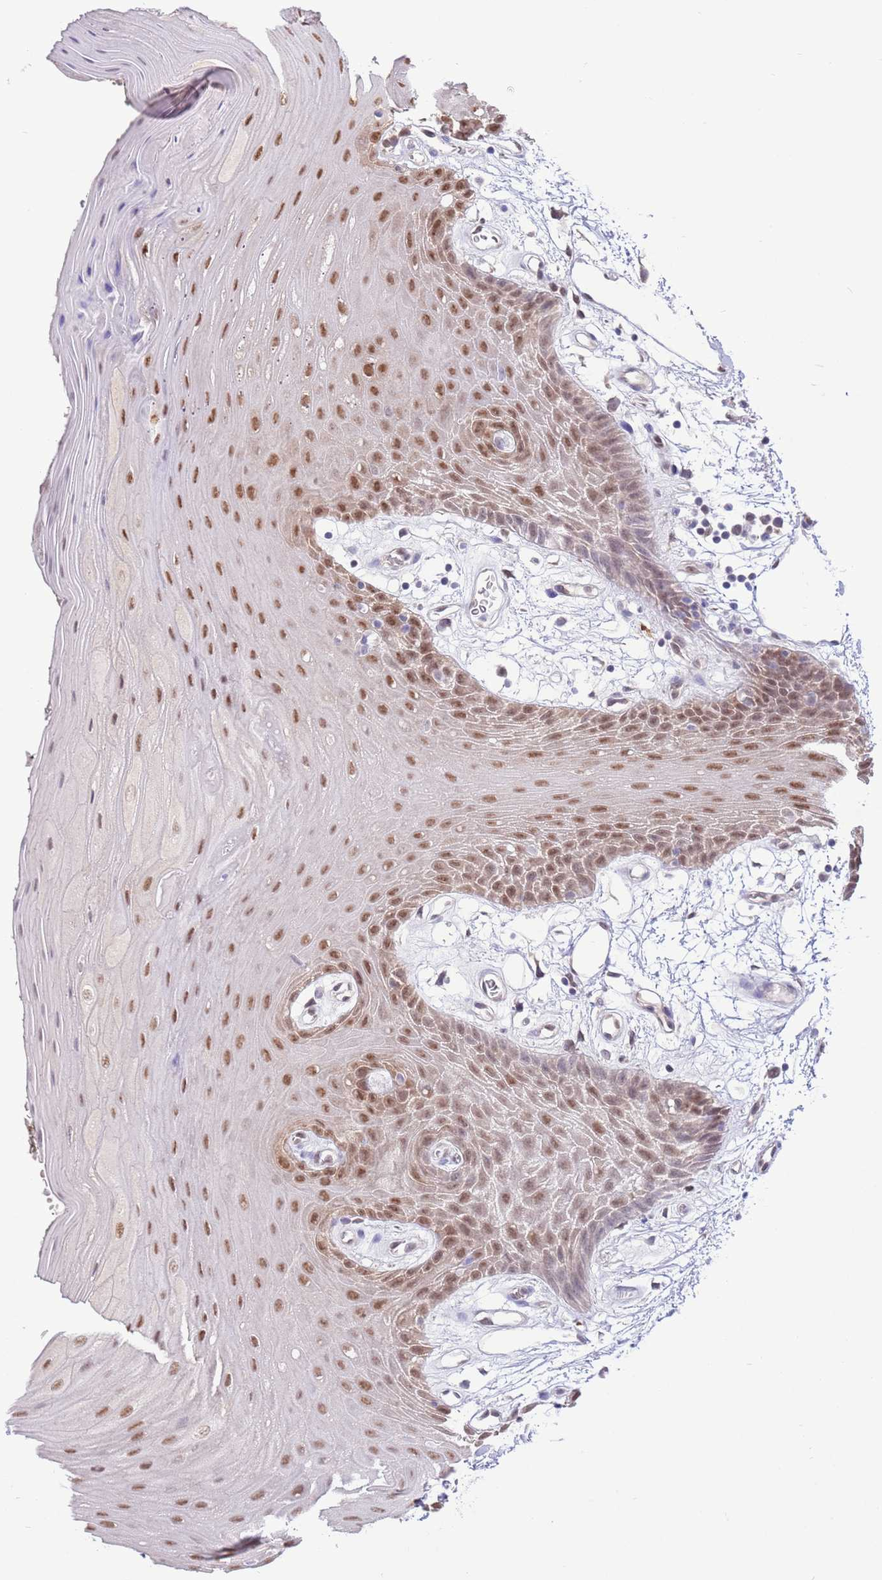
{"staining": {"intensity": "moderate", "quantity": ">75%", "location": "nuclear"}, "tissue": "oral mucosa", "cell_type": "Squamous epithelial cells", "image_type": "normal", "snomed": [{"axis": "morphology", "description": "Normal tissue, NOS"}, {"axis": "topography", "description": "Oral tissue"}, {"axis": "topography", "description": "Tounge, NOS"}], "caption": "Oral mucosa stained for a protein shows moderate nuclear positivity in squamous epithelial cells. The staining was performed using DAB (3,3'-diaminobenzidine) to visualize the protein expression in brown, while the nuclei were stained in blue with hematoxylin (Magnification: 20x).", "gene": "NSFL1C", "patient": {"sex": "female", "age": 59}}